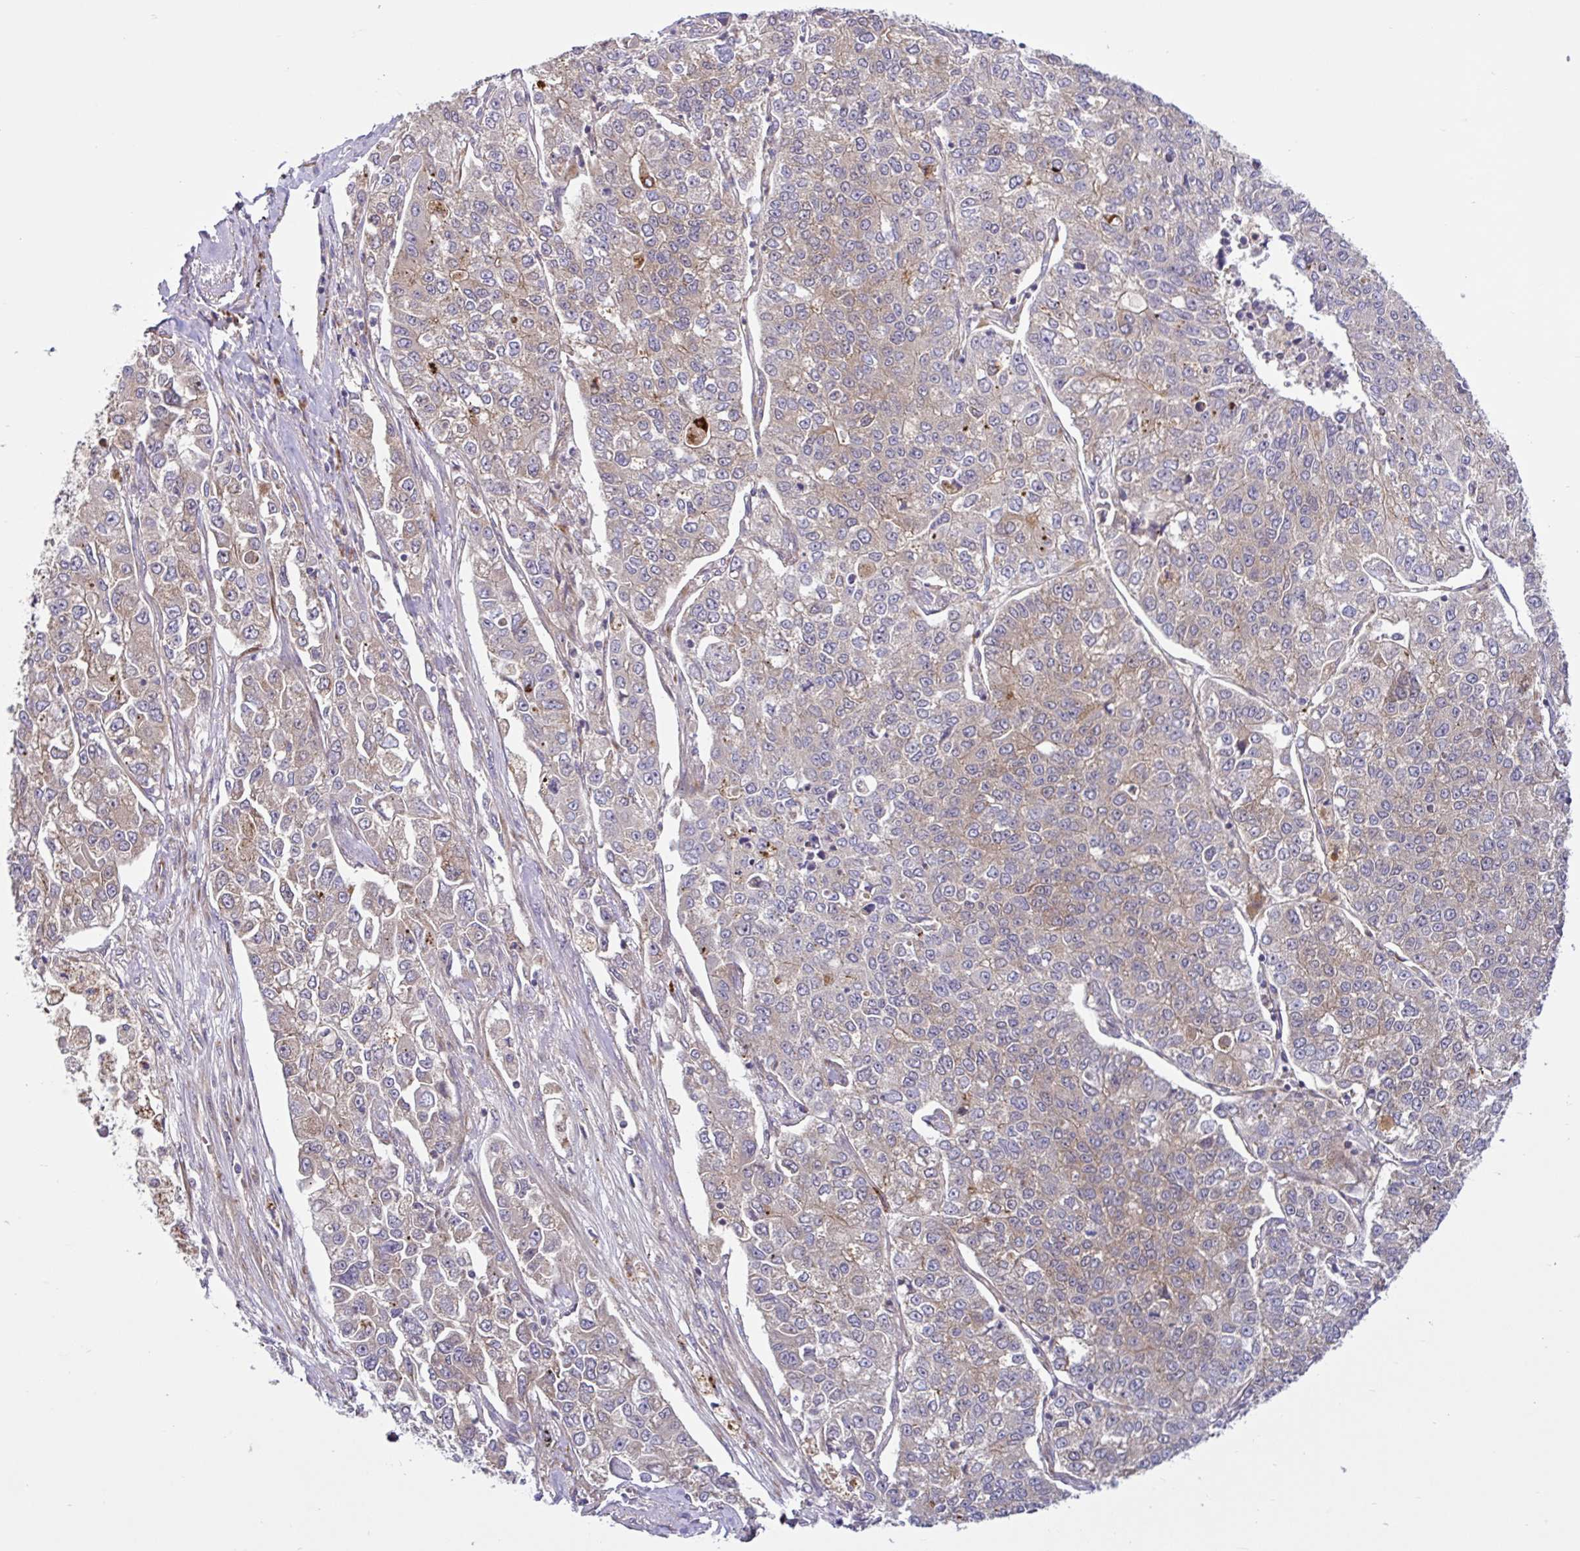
{"staining": {"intensity": "weak", "quantity": "25%-75%", "location": "cytoplasmic/membranous"}, "tissue": "lung cancer", "cell_type": "Tumor cells", "image_type": "cancer", "snomed": [{"axis": "morphology", "description": "Adenocarcinoma, NOS"}, {"axis": "topography", "description": "Lung"}], "caption": "High-magnification brightfield microscopy of lung cancer (adenocarcinoma) stained with DAB (3,3'-diaminobenzidine) (brown) and counterstained with hematoxylin (blue). tumor cells exhibit weak cytoplasmic/membranous expression is present in approximately25%-75% of cells.", "gene": "NTPCR", "patient": {"sex": "male", "age": 49}}